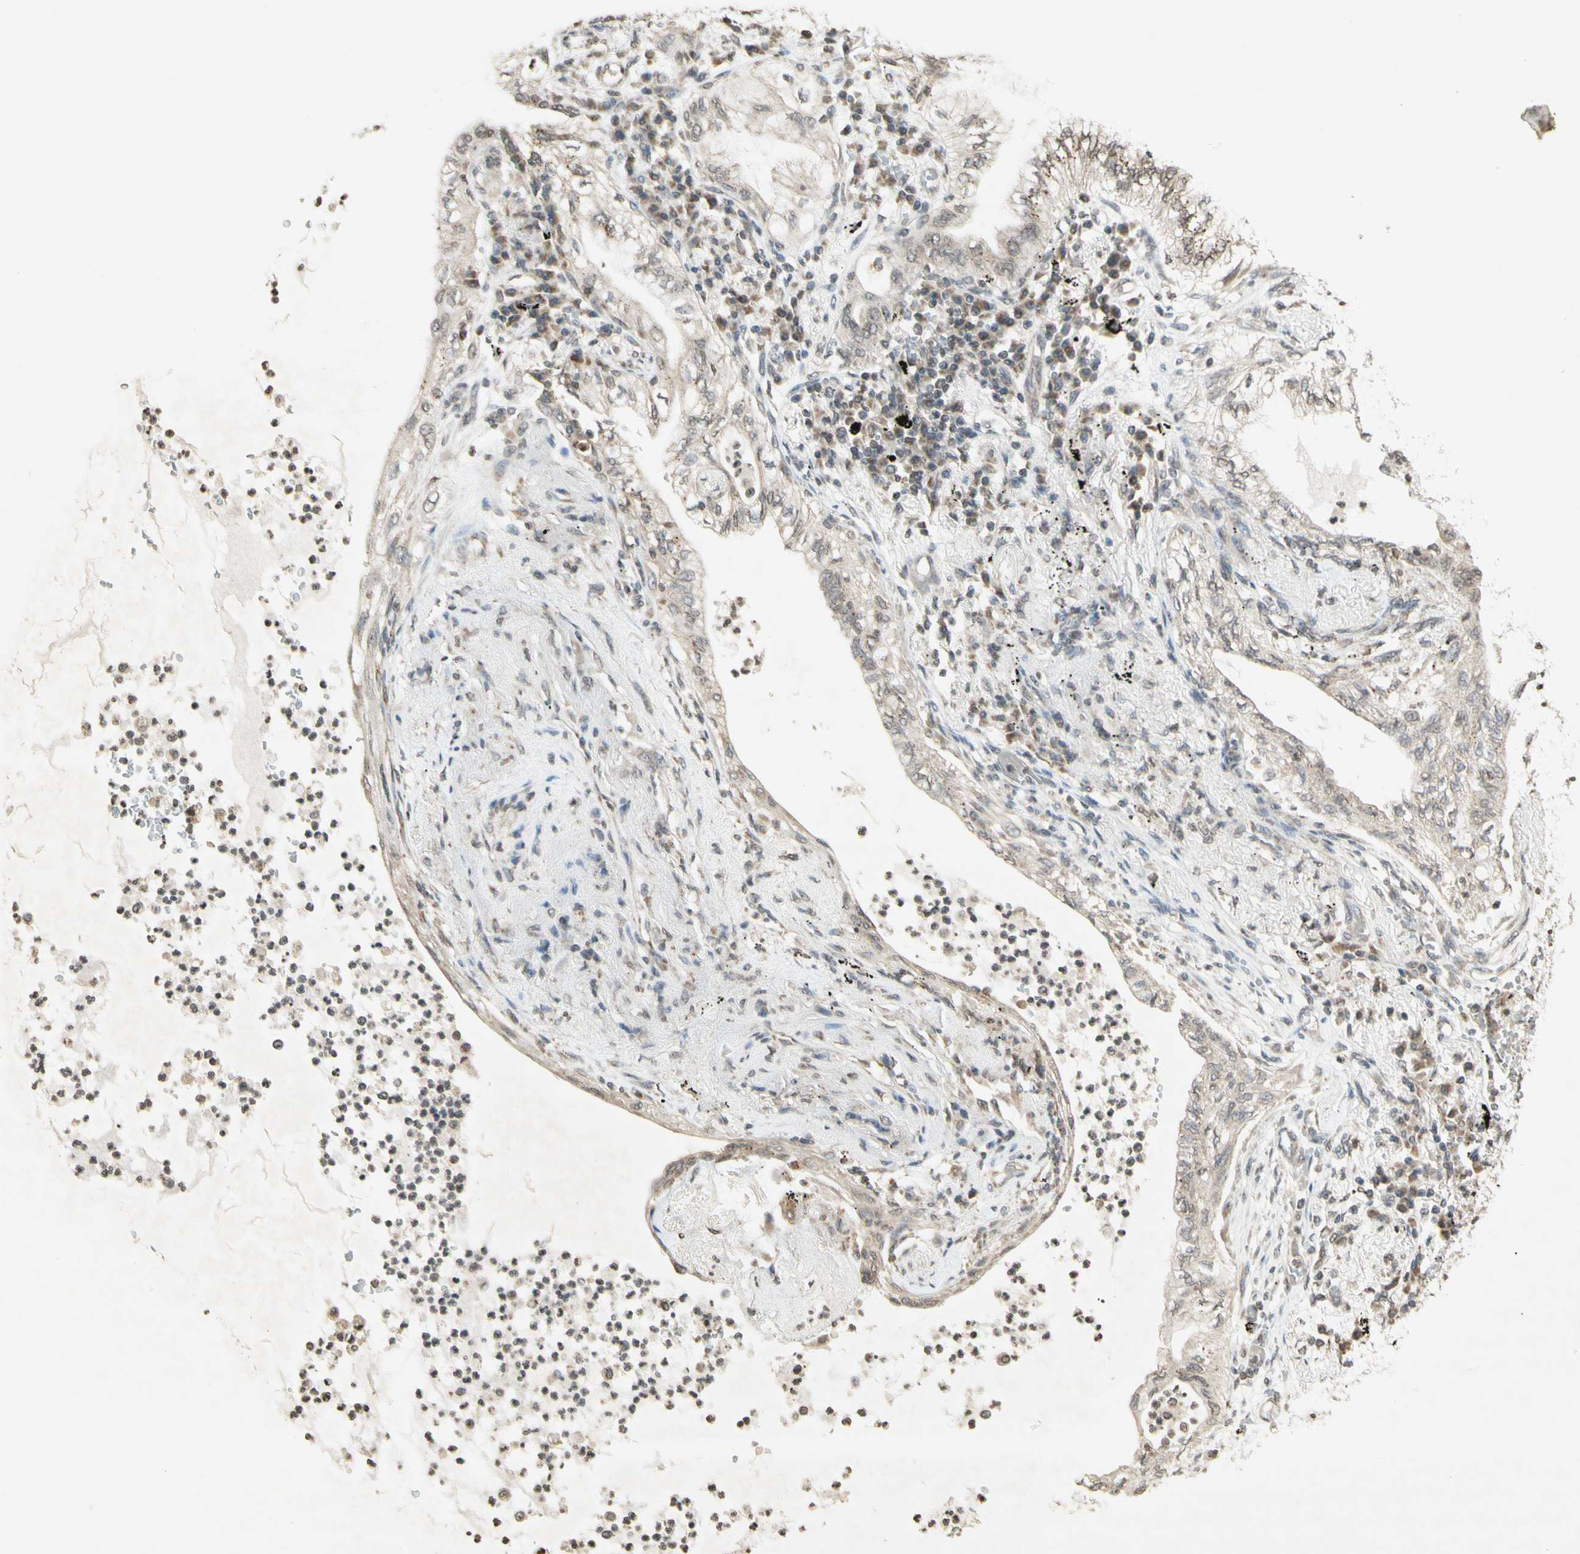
{"staining": {"intensity": "weak", "quantity": "<25%", "location": "cytoplasmic/membranous"}, "tissue": "lung cancer", "cell_type": "Tumor cells", "image_type": "cancer", "snomed": [{"axis": "morphology", "description": "Normal tissue, NOS"}, {"axis": "morphology", "description": "Adenocarcinoma, NOS"}, {"axis": "topography", "description": "Bronchus"}, {"axis": "topography", "description": "Lung"}], "caption": "DAB (3,3'-diaminobenzidine) immunohistochemical staining of human lung adenocarcinoma shows no significant staining in tumor cells.", "gene": "CCNI", "patient": {"sex": "female", "age": 70}}